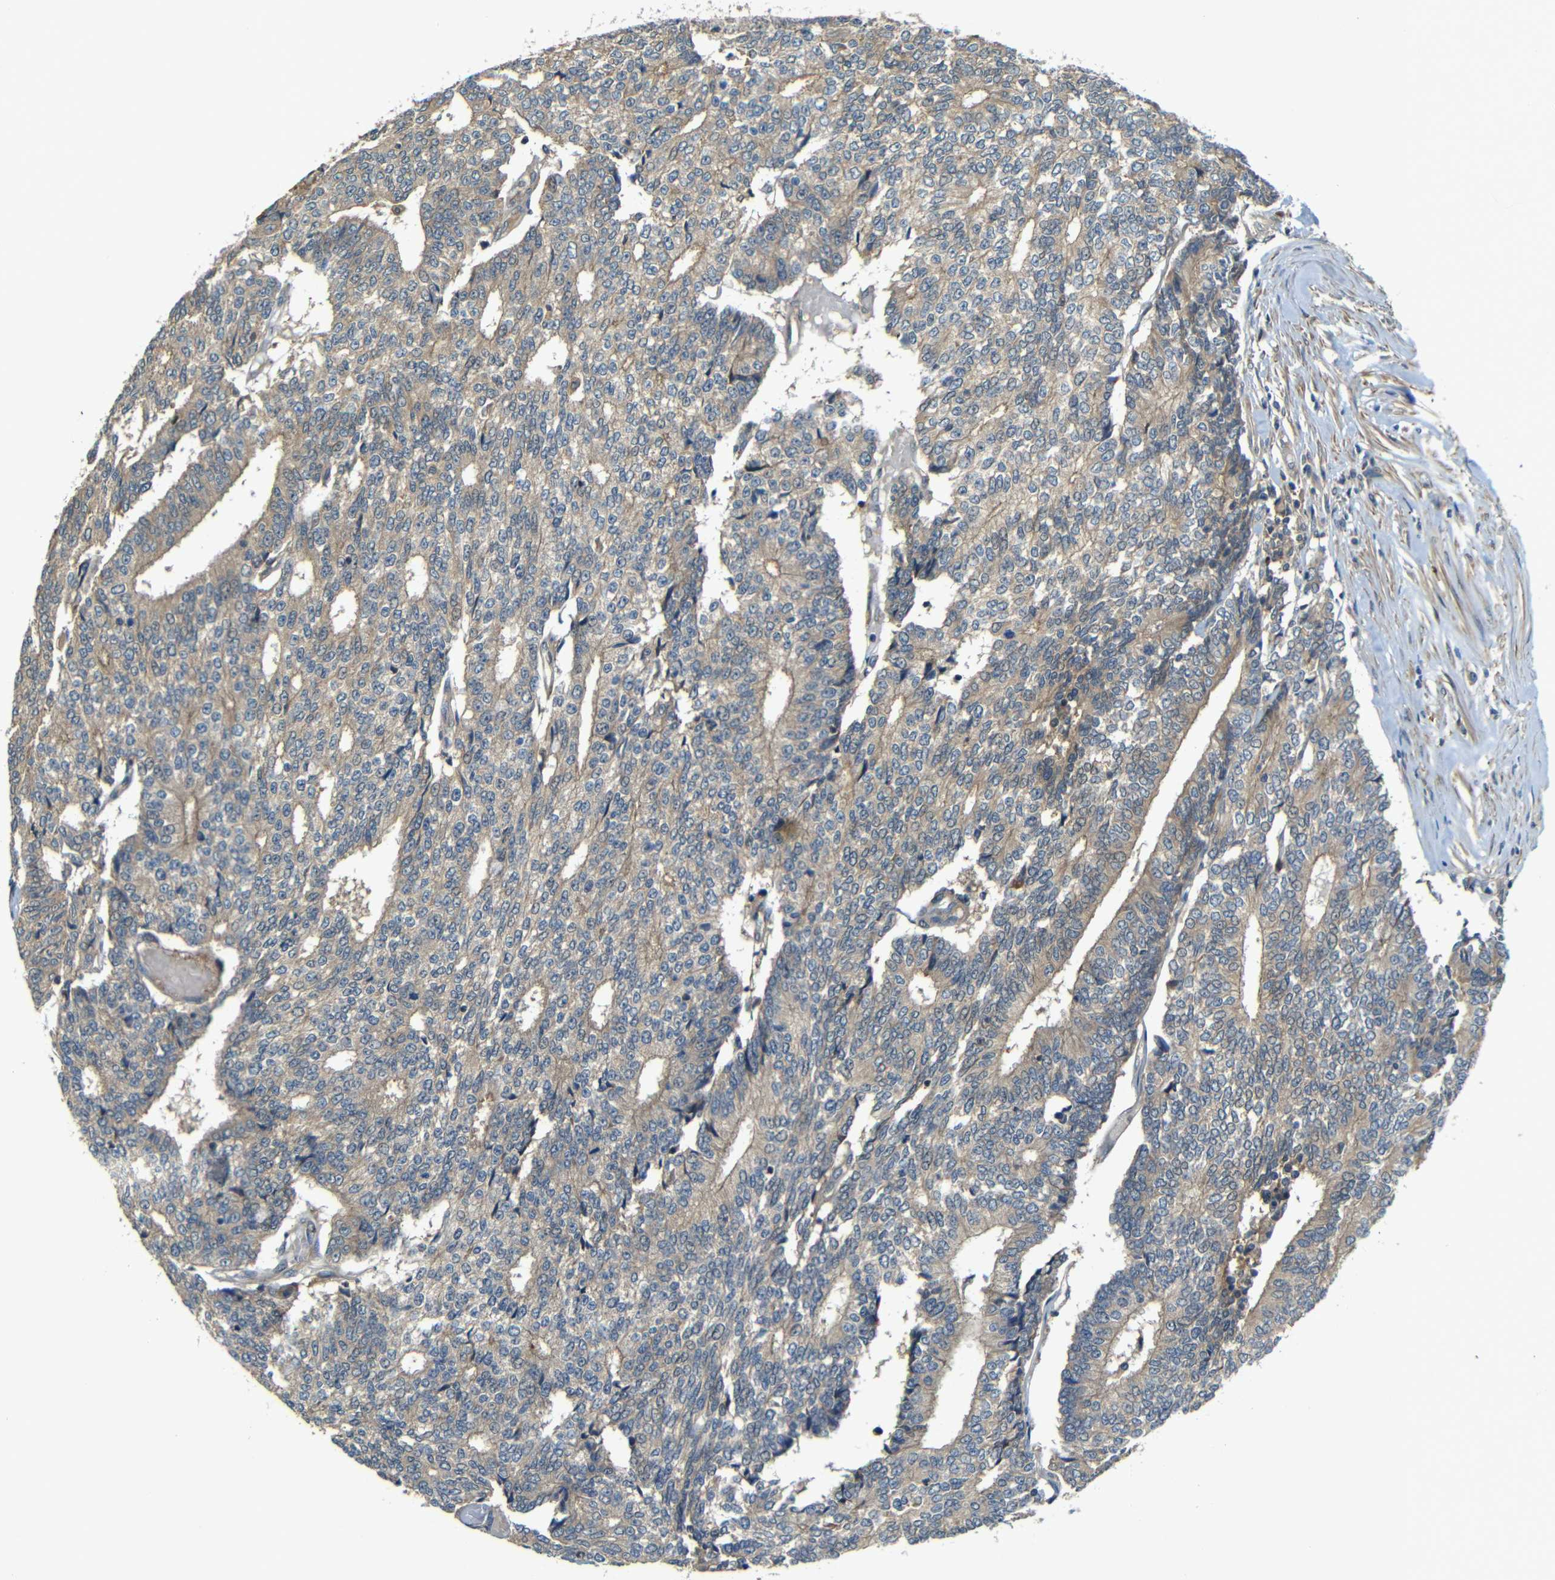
{"staining": {"intensity": "weak", "quantity": ">75%", "location": "cytoplasmic/membranous"}, "tissue": "prostate cancer", "cell_type": "Tumor cells", "image_type": "cancer", "snomed": [{"axis": "morphology", "description": "Normal tissue, NOS"}, {"axis": "morphology", "description": "Adenocarcinoma, High grade"}, {"axis": "topography", "description": "Prostate"}, {"axis": "topography", "description": "Seminal veicle"}], "caption": "An image of human prostate high-grade adenocarcinoma stained for a protein displays weak cytoplasmic/membranous brown staining in tumor cells.", "gene": "FNDC3A", "patient": {"sex": "male", "age": 55}}